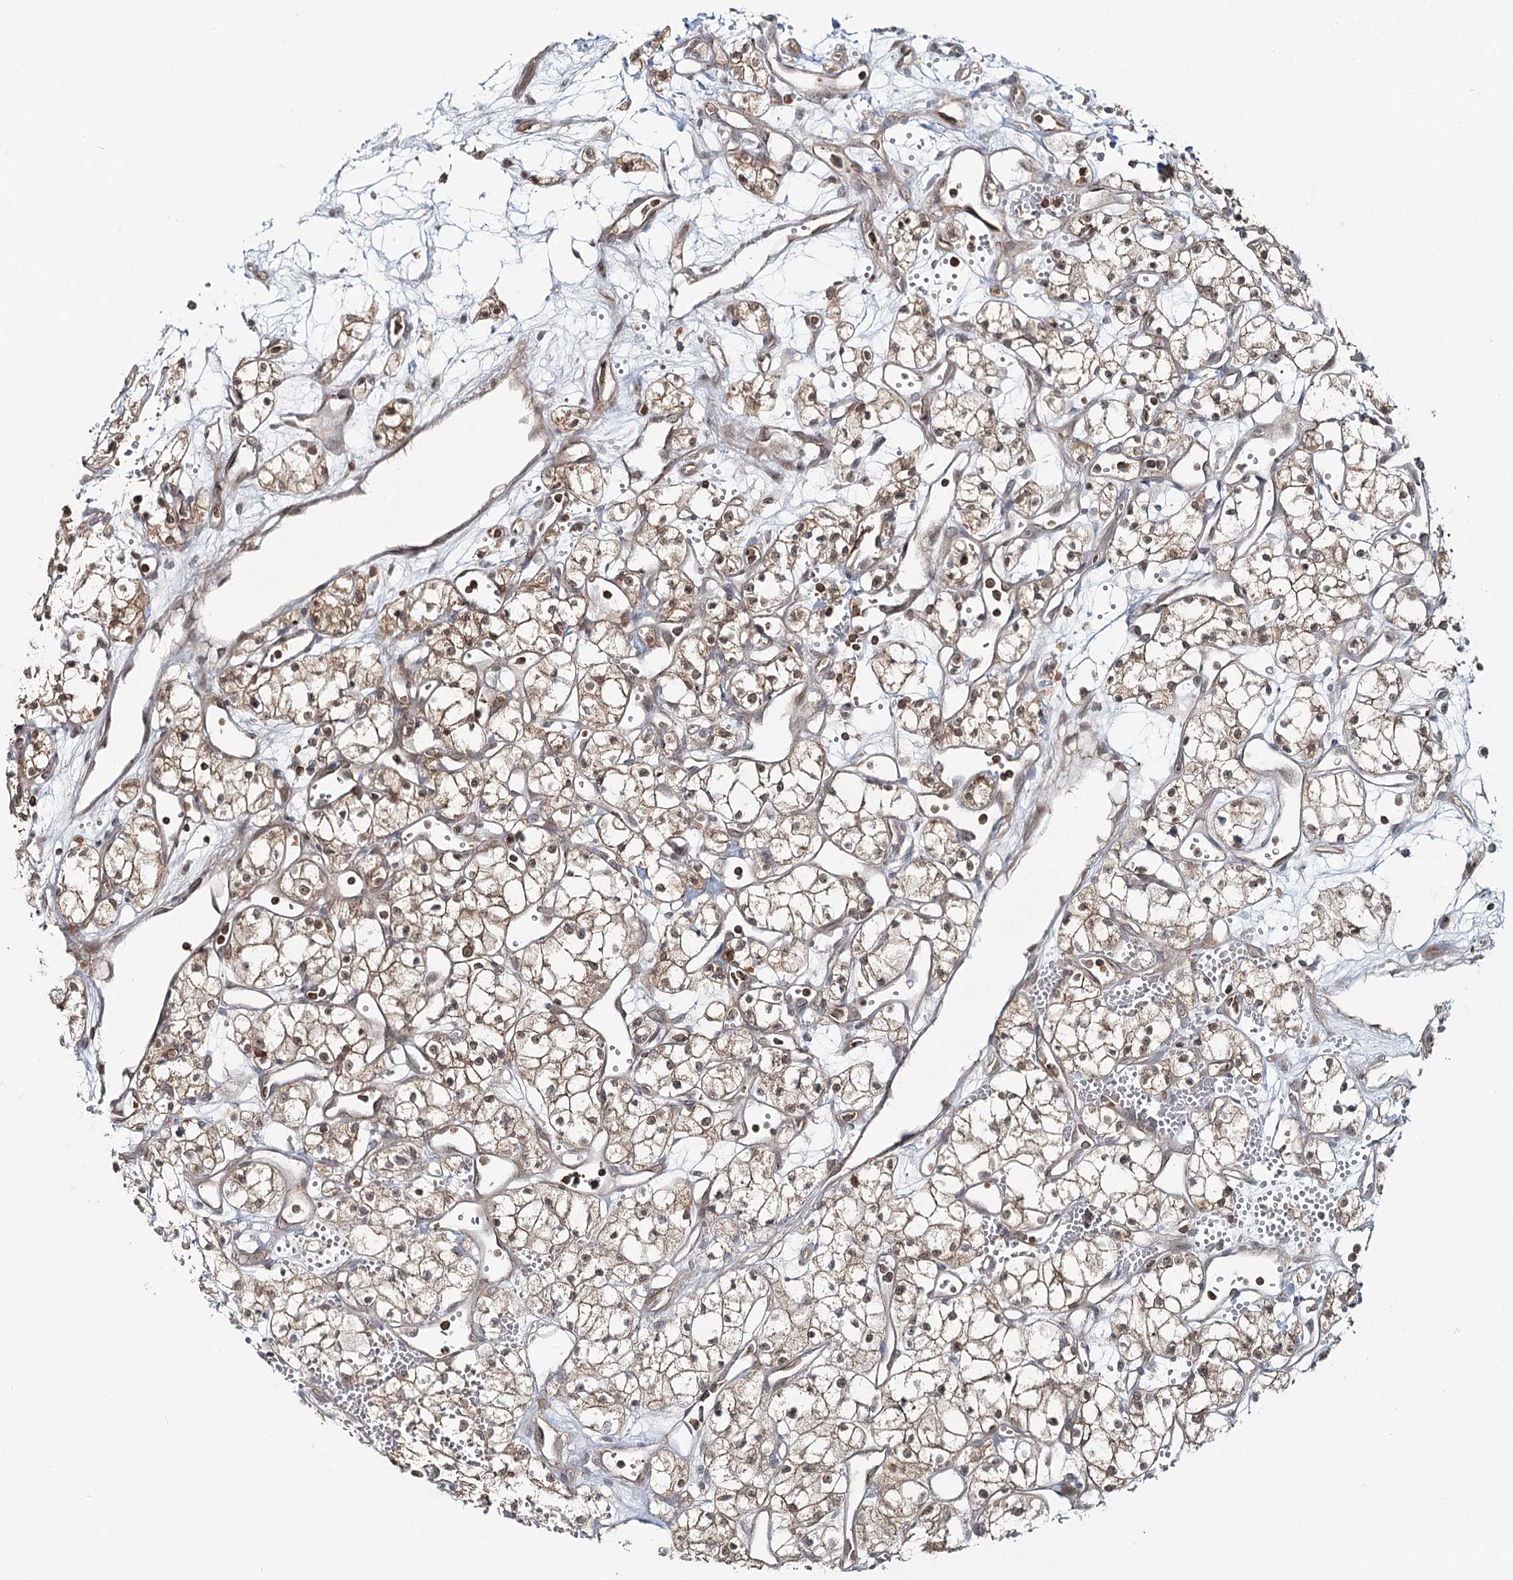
{"staining": {"intensity": "moderate", "quantity": ">75%", "location": "cytoplasmic/membranous,nuclear"}, "tissue": "renal cancer", "cell_type": "Tumor cells", "image_type": "cancer", "snomed": [{"axis": "morphology", "description": "Adenocarcinoma, NOS"}, {"axis": "topography", "description": "Kidney"}], "caption": "This image shows renal adenocarcinoma stained with IHC to label a protein in brown. The cytoplasmic/membranous and nuclear of tumor cells show moderate positivity for the protein. Nuclei are counter-stained blue.", "gene": "FAM120B", "patient": {"sex": "male", "age": 59}}